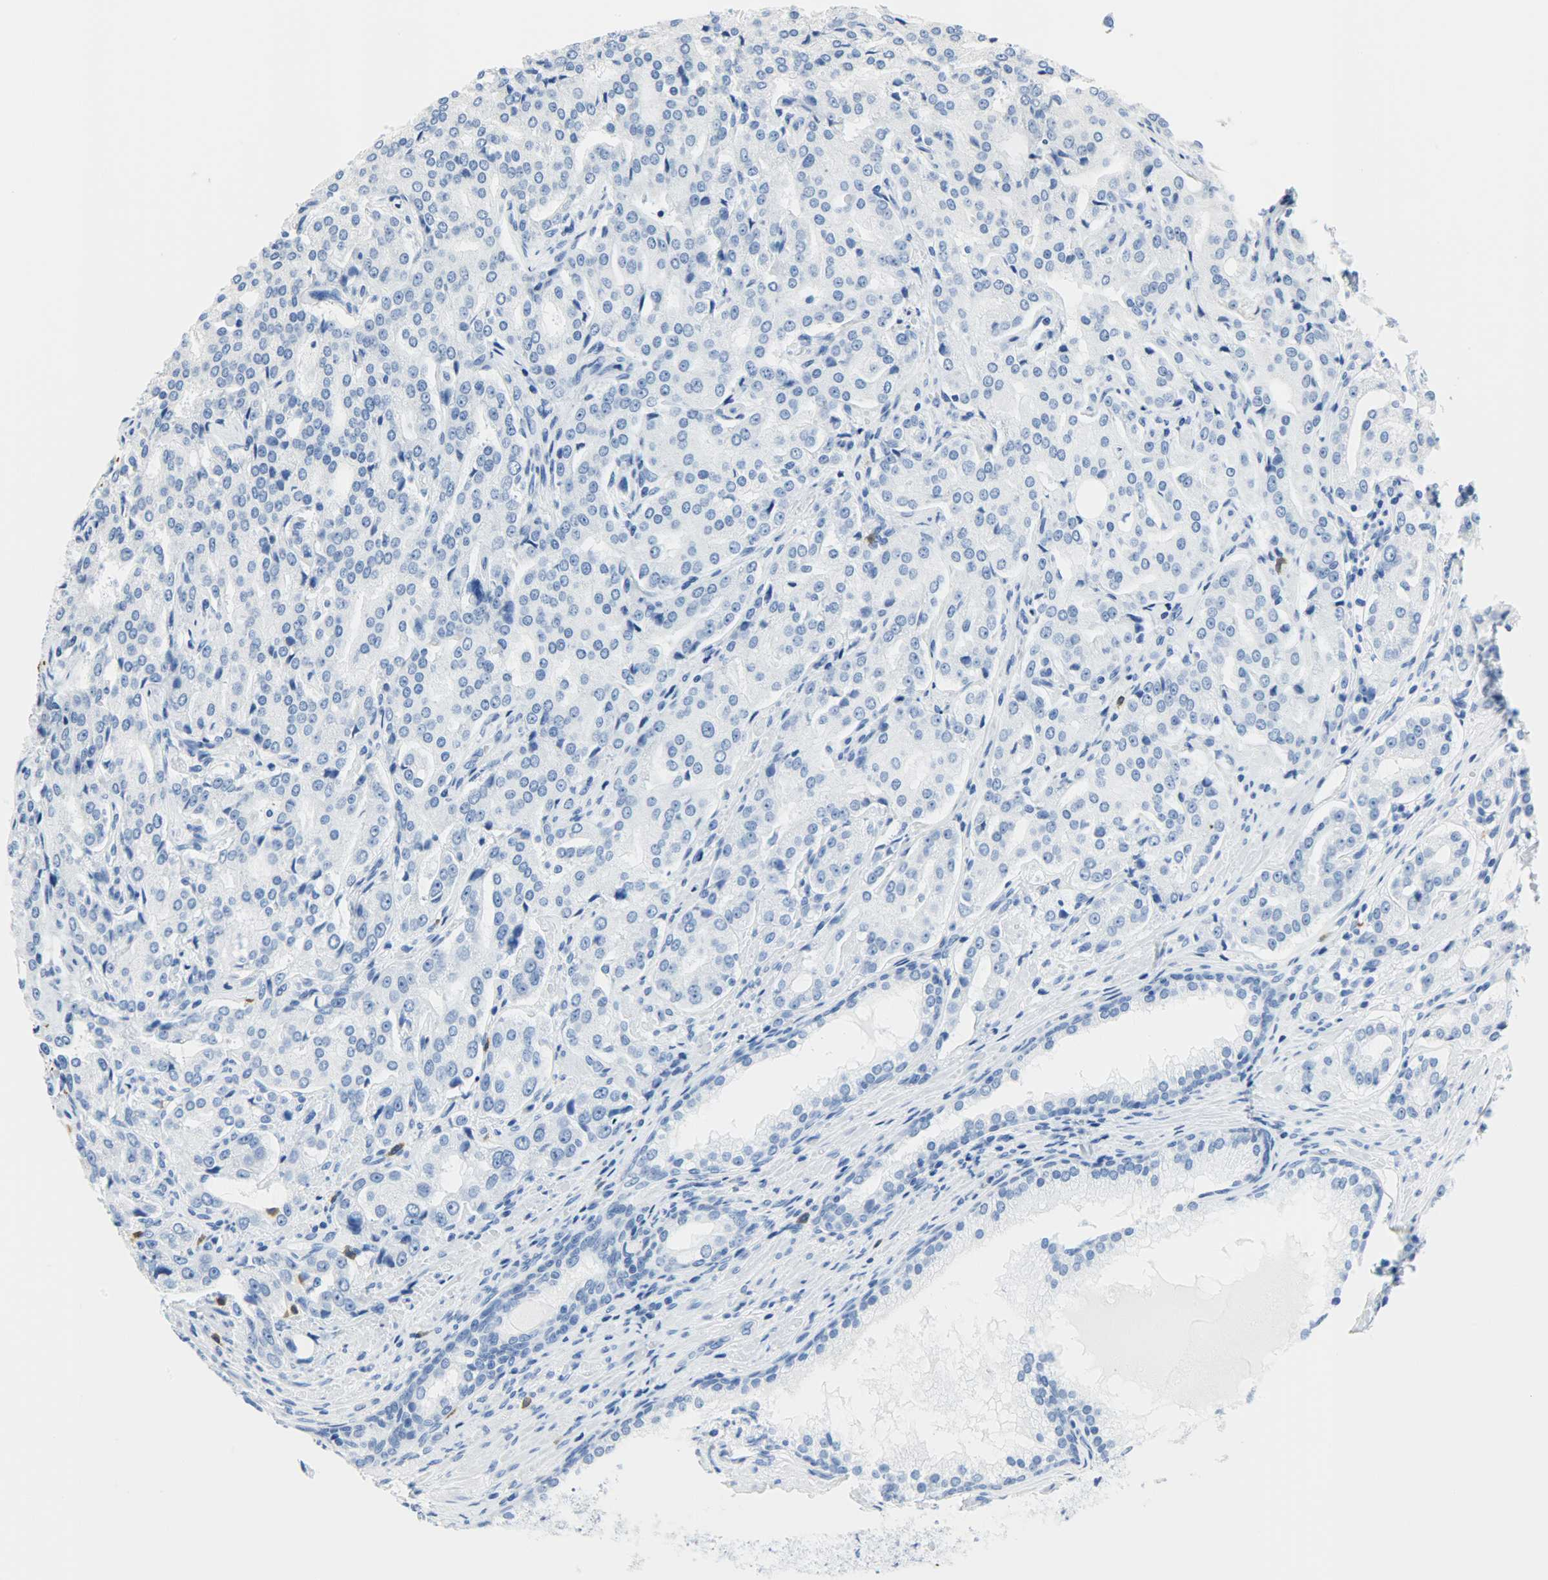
{"staining": {"intensity": "negative", "quantity": "none", "location": "none"}, "tissue": "prostate cancer", "cell_type": "Tumor cells", "image_type": "cancer", "snomed": [{"axis": "morphology", "description": "Adenocarcinoma, High grade"}, {"axis": "topography", "description": "Prostate"}], "caption": "This is an immunohistochemistry micrograph of prostate cancer. There is no expression in tumor cells.", "gene": "CEBPE", "patient": {"sex": "male", "age": 72}}